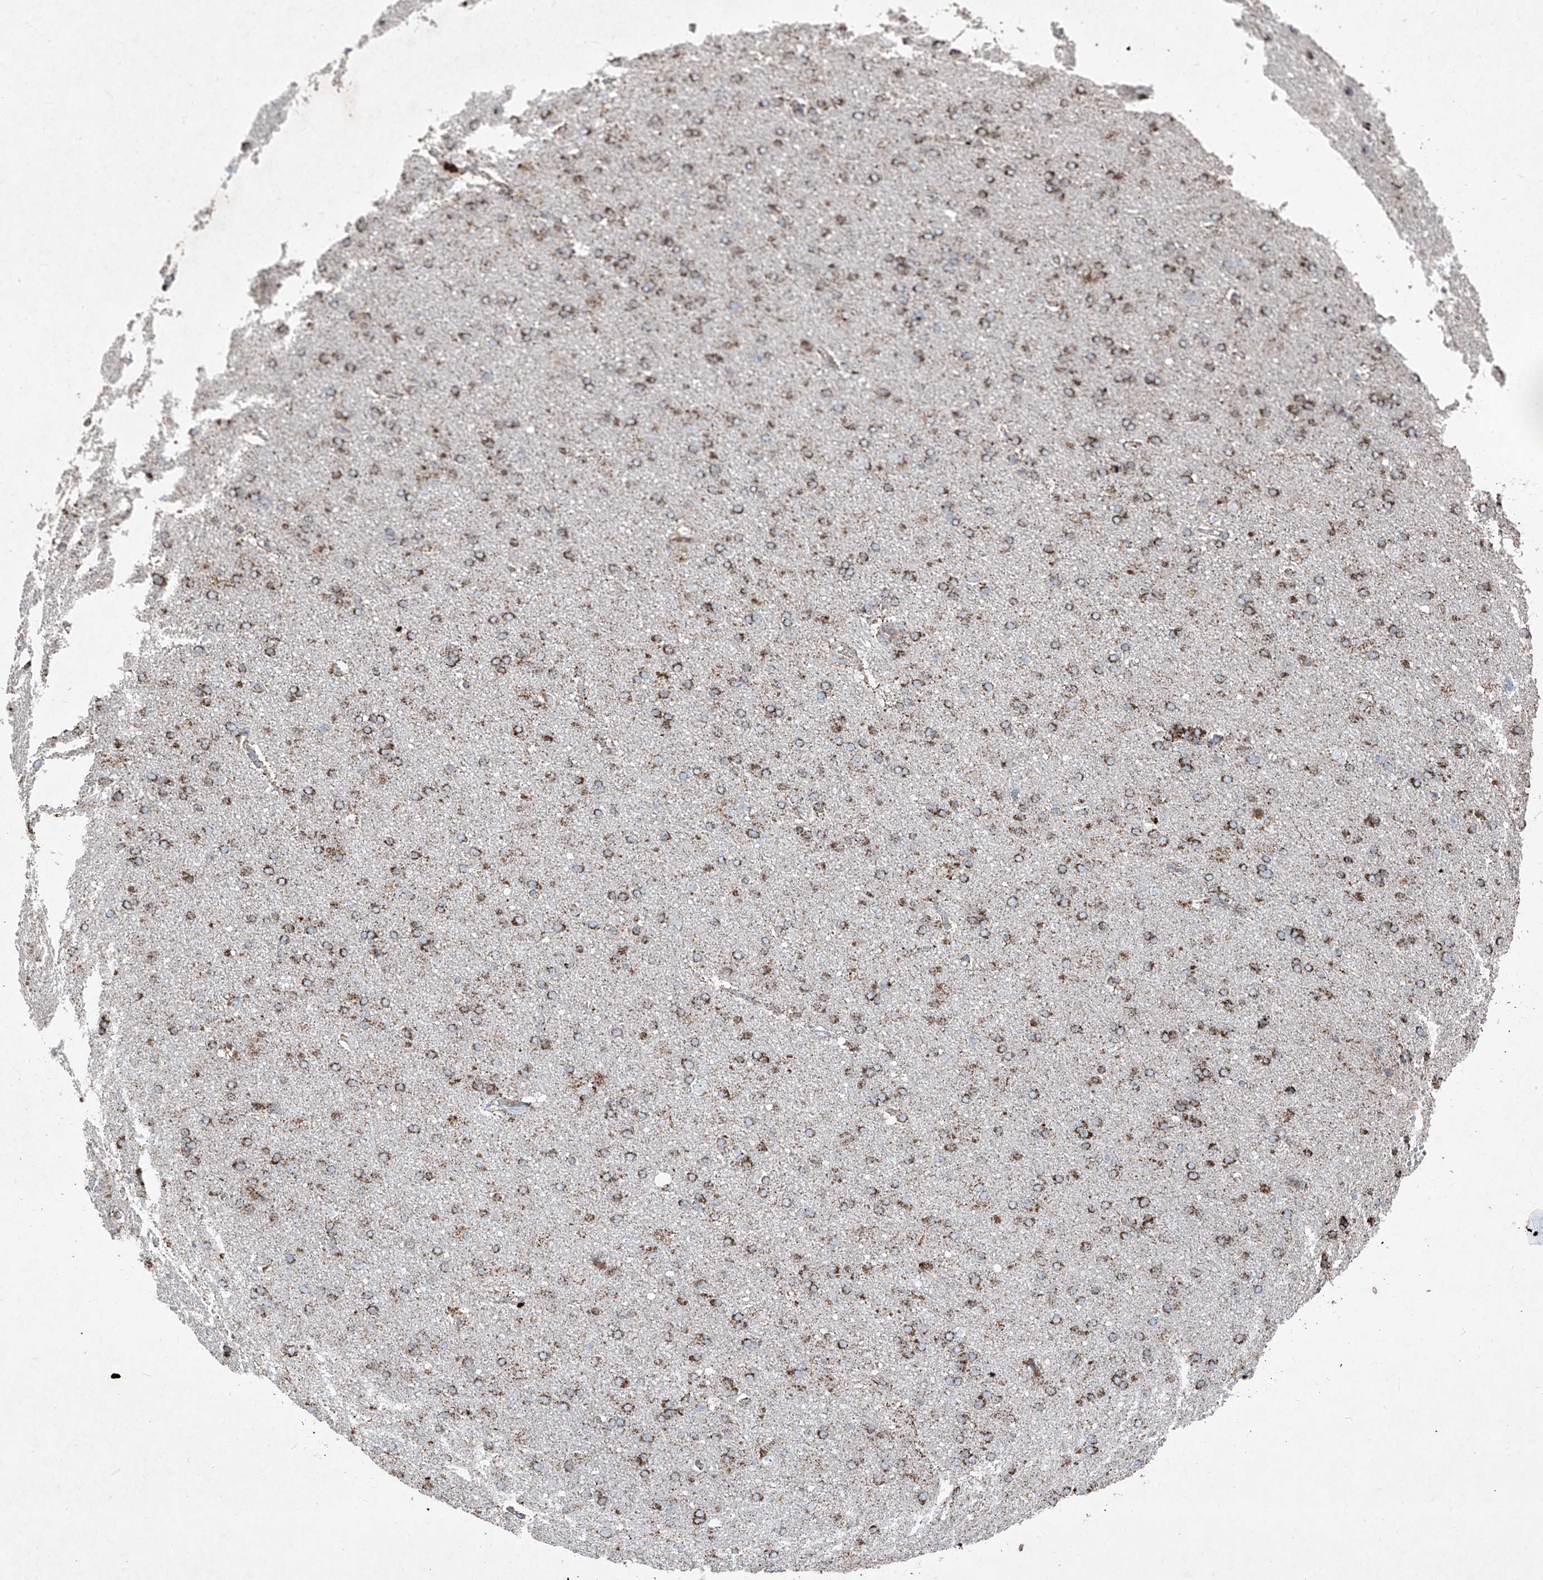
{"staining": {"intensity": "moderate", "quantity": ">75%", "location": "cytoplasmic/membranous"}, "tissue": "cerebral cortex", "cell_type": "Endothelial cells", "image_type": "normal", "snomed": [{"axis": "morphology", "description": "Normal tissue, NOS"}, {"axis": "topography", "description": "Cerebral cortex"}], "caption": "The micrograph shows immunohistochemical staining of benign cerebral cortex. There is moderate cytoplasmic/membranous staining is identified in about >75% of endothelial cells. The staining was performed using DAB, with brown indicating positive protein expression. Nuclei are stained blue with hematoxylin.", "gene": "ABCD3", "patient": {"sex": "male", "age": 62}}